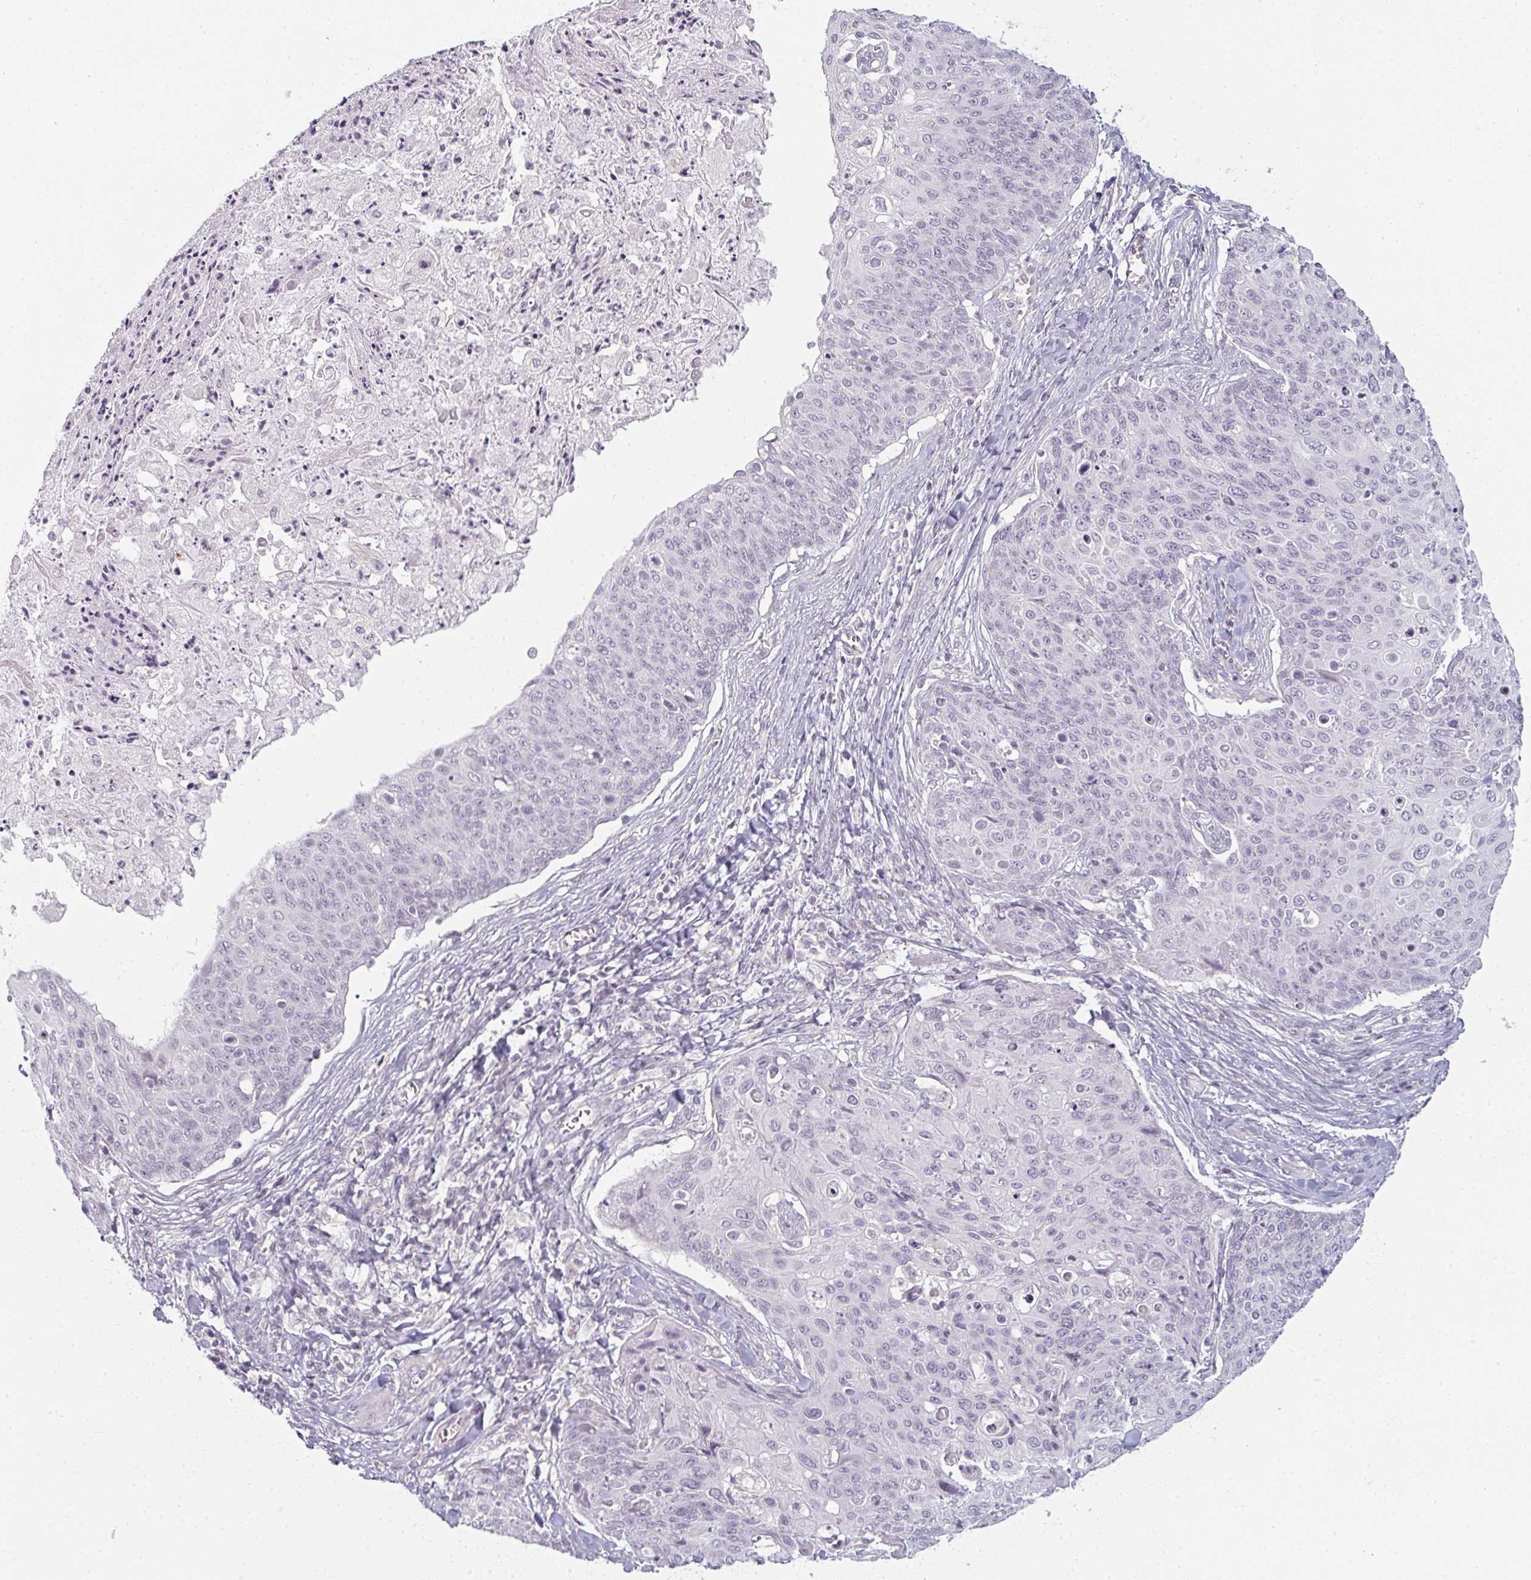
{"staining": {"intensity": "negative", "quantity": "none", "location": "none"}, "tissue": "skin cancer", "cell_type": "Tumor cells", "image_type": "cancer", "snomed": [{"axis": "morphology", "description": "Squamous cell carcinoma, NOS"}, {"axis": "topography", "description": "Skin"}, {"axis": "topography", "description": "Vulva"}], "caption": "Immunohistochemistry photomicrograph of neoplastic tissue: skin cancer stained with DAB demonstrates no significant protein positivity in tumor cells.", "gene": "RBBP6", "patient": {"sex": "female", "age": 85}}